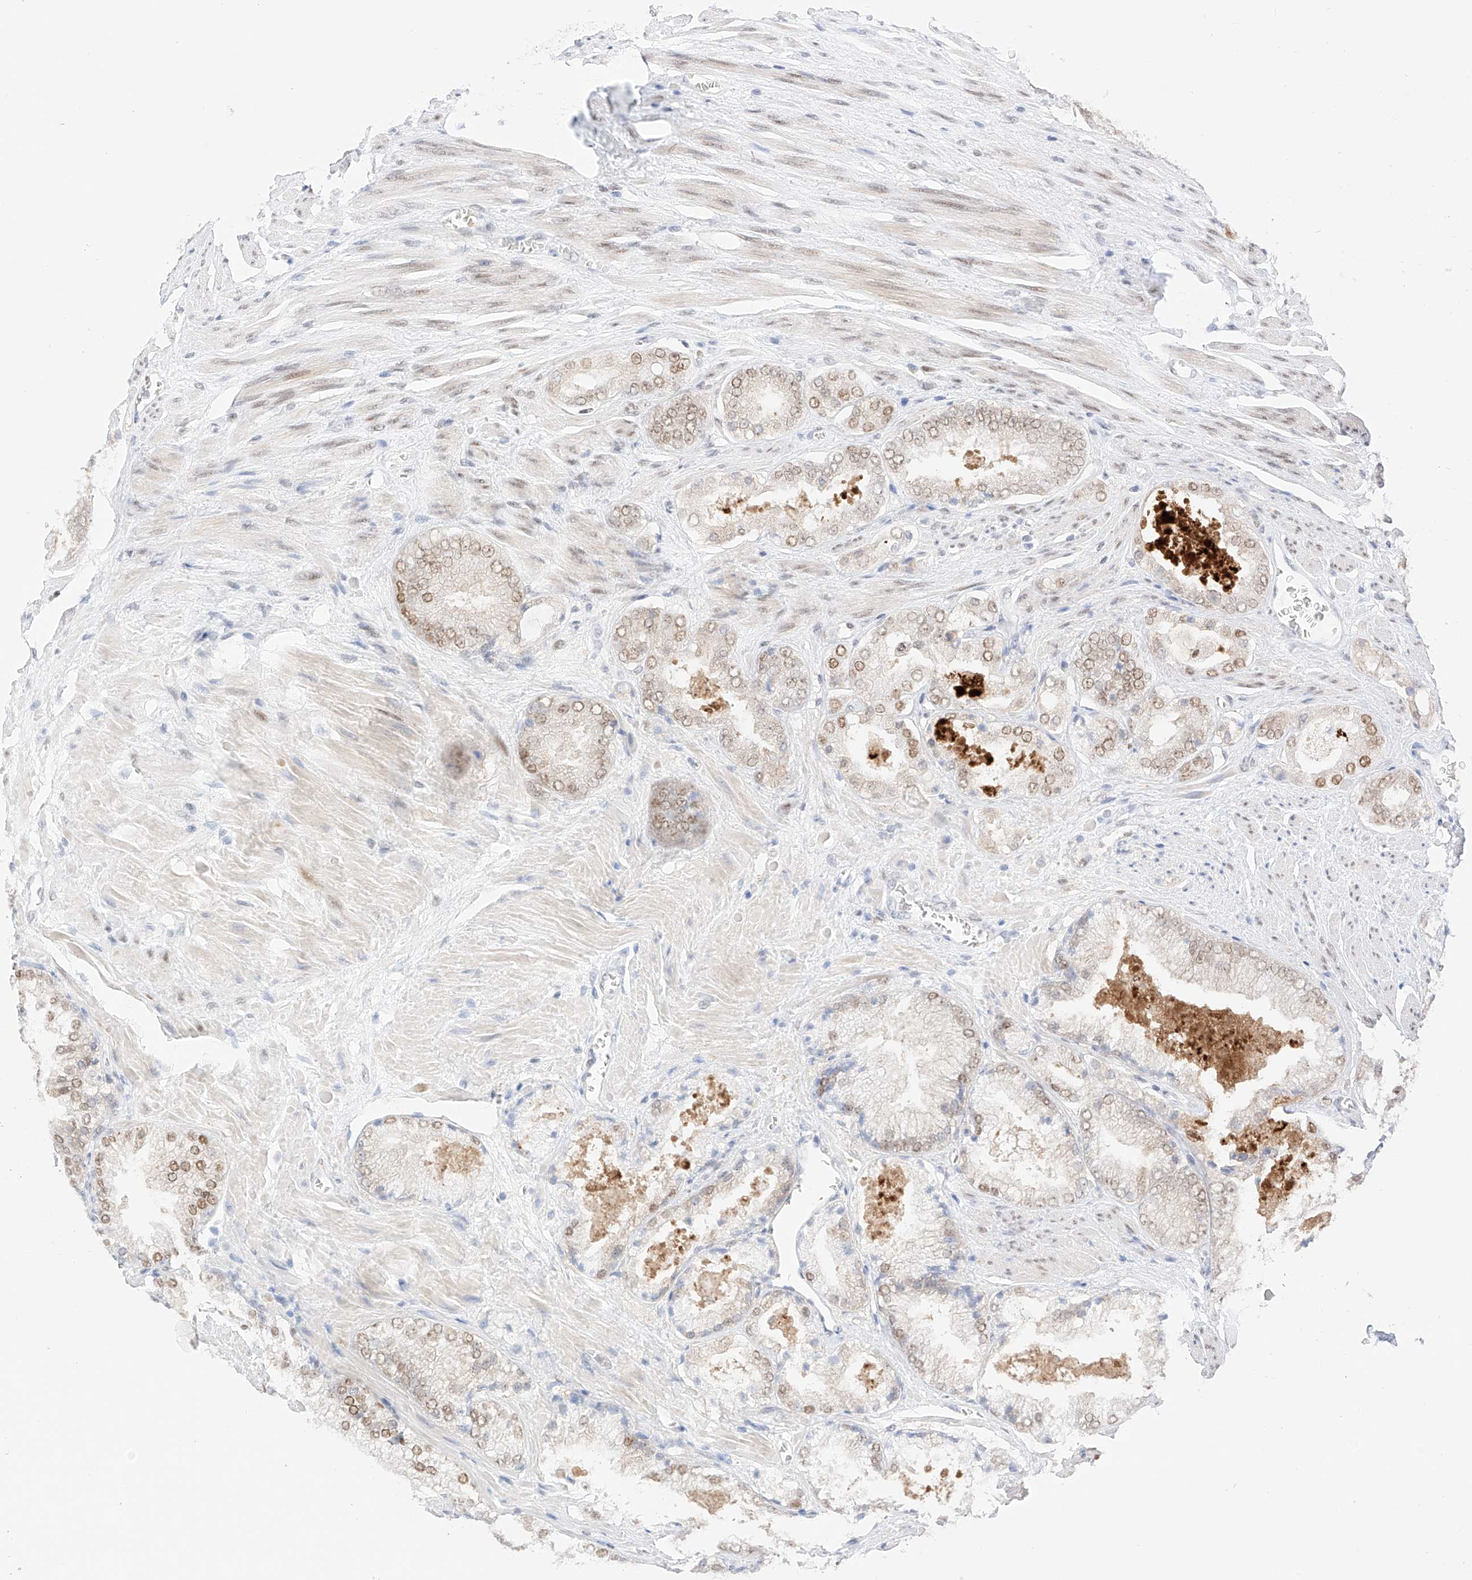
{"staining": {"intensity": "moderate", "quantity": "<25%", "location": "nuclear"}, "tissue": "prostate cancer", "cell_type": "Tumor cells", "image_type": "cancer", "snomed": [{"axis": "morphology", "description": "Adenocarcinoma, High grade"}, {"axis": "topography", "description": "Prostate"}], "caption": "Prostate cancer was stained to show a protein in brown. There is low levels of moderate nuclear expression in about <25% of tumor cells. (IHC, brightfield microscopy, high magnification).", "gene": "APIP", "patient": {"sex": "male", "age": 58}}